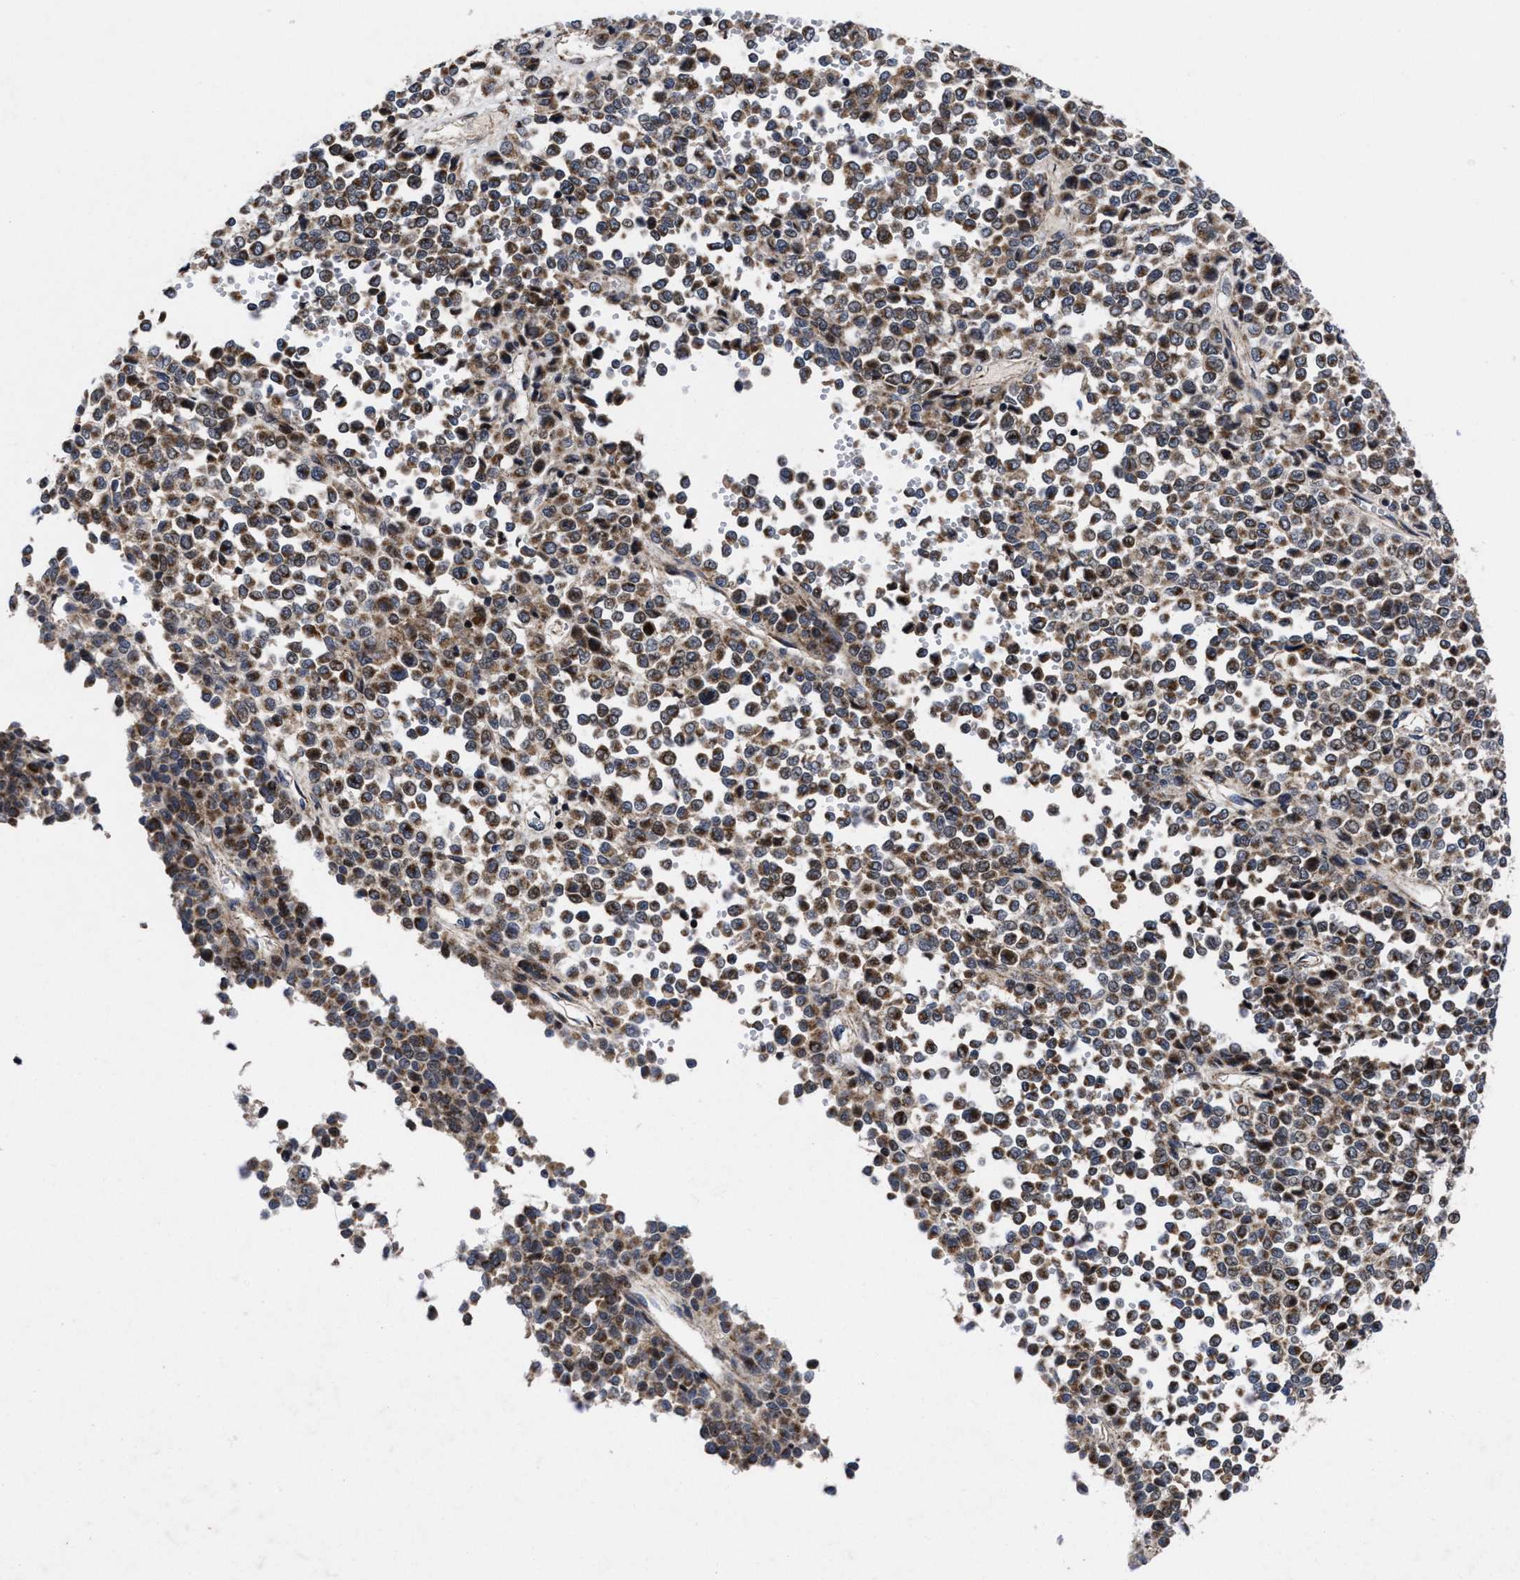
{"staining": {"intensity": "moderate", "quantity": ">75%", "location": "cytoplasmic/membranous"}, "tissue": "melanoma", "cell_type": "Tumor cells", "image_type": "cancer", "snomed": [{"axis": "morphology", "description": "Malignant melanoma, Metastatic site"}, {"axis": "topography", "description": "Pancreas"}], "caption": "IHC image of human melanoma stained for a protein (brown), which exhibits medium levels of moderate cytoplasmic/membranous expression in approximately >75% of tumor cells.", "gene": "MRPL50", "patient": {"sex": "female", "age": 30}}